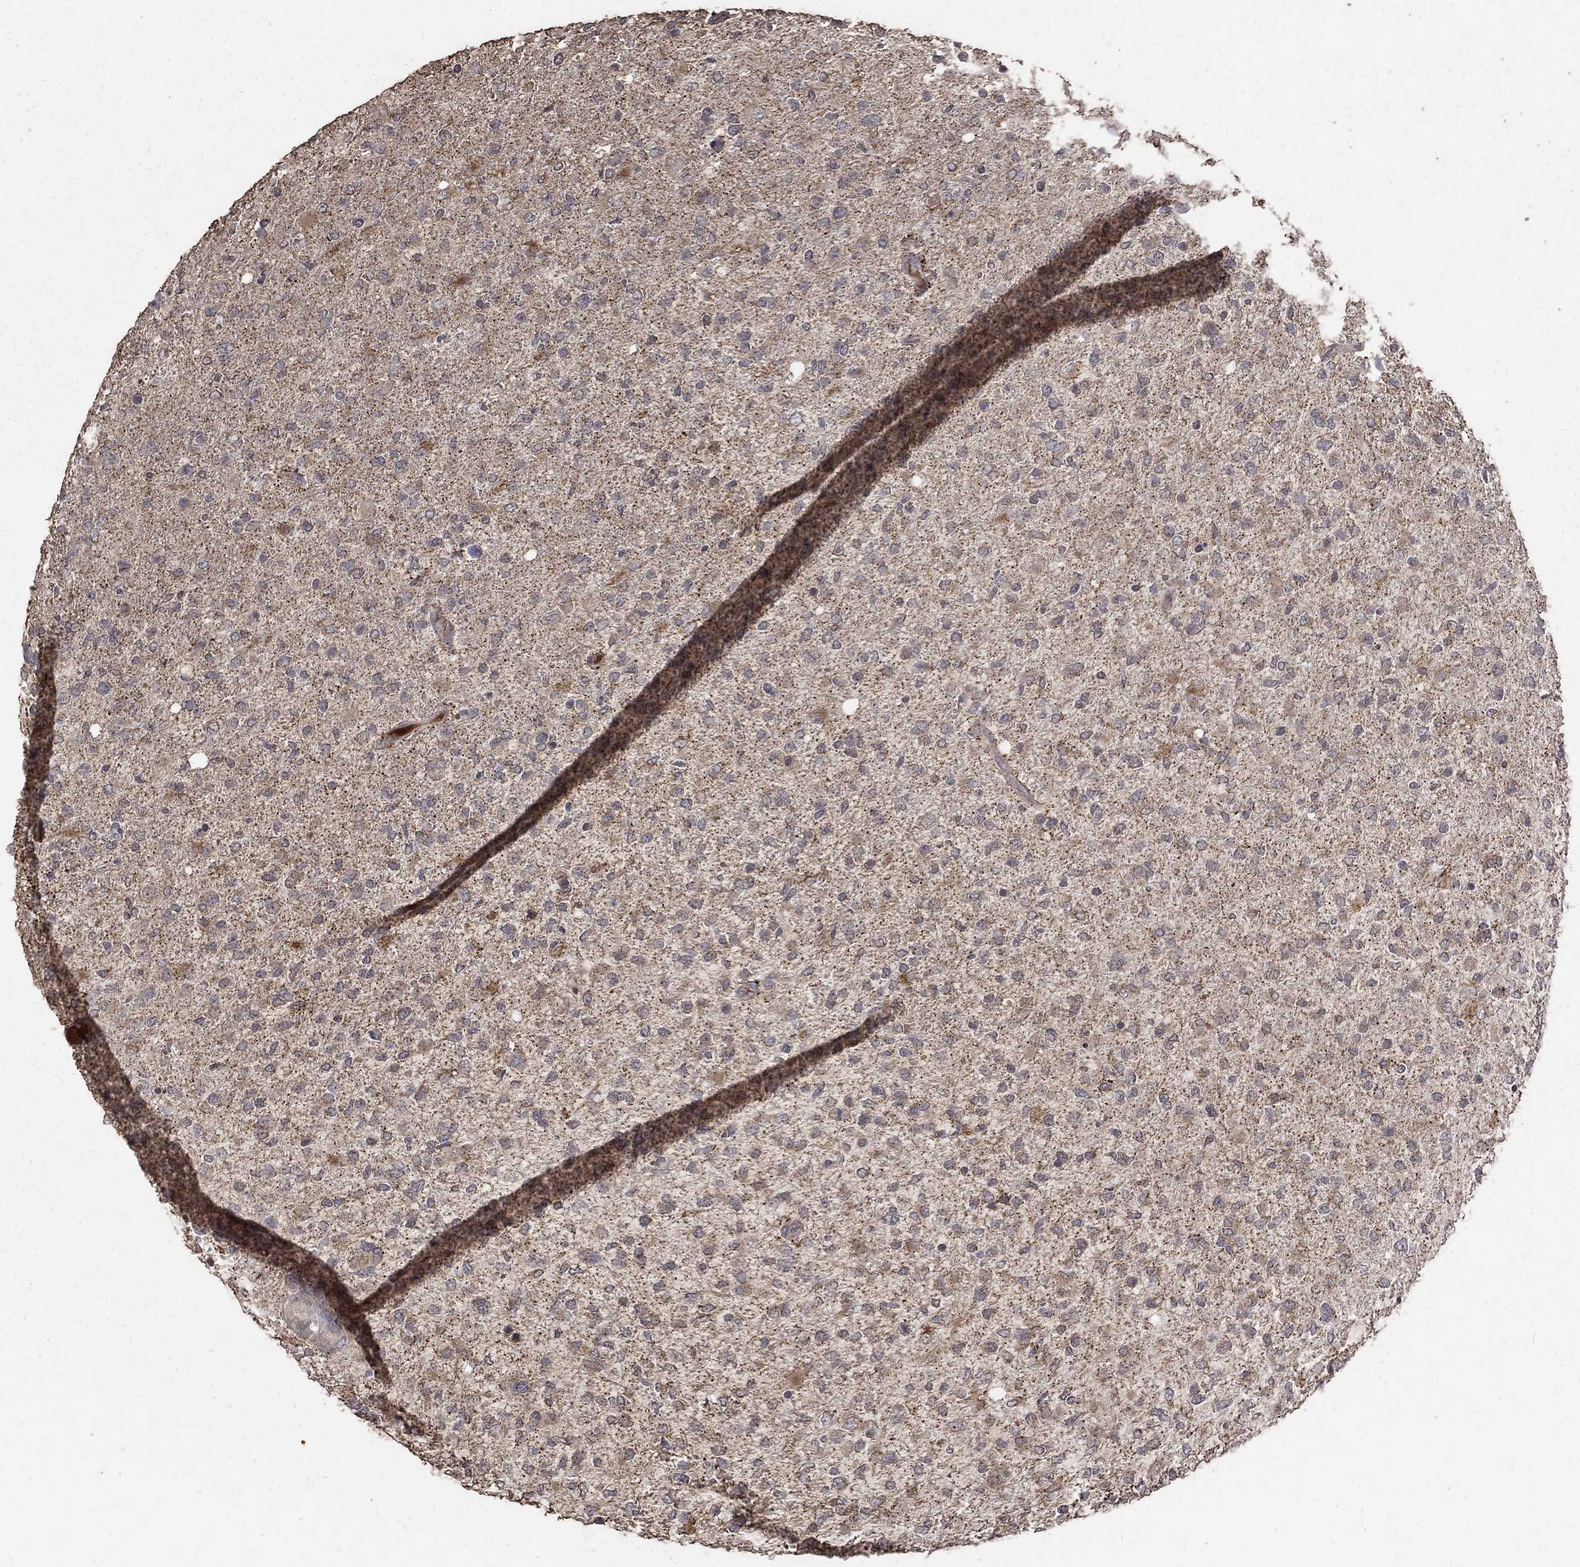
{"staining": {"intensity": "moderate", "quantity": "<25%", "location": "cytoplasmic/membranous"}, "tissue": "glioma", "cell_type": "Tumor cells", "image_type": "cancer", "snomed": [{"axis": "morphology", "description": "Glioma, malignant, High grade"}, {"axis": "topography", "description": "Cerebral cortex"}], "caption": "Protein expression analysis of human high-grade glioma (malignant) reveals moderate cytoplasmic/membranous expression in approximately <25% of tumor cells.", "gene": "C17orf75", "patient": {"sex": "male", "age": 70}}